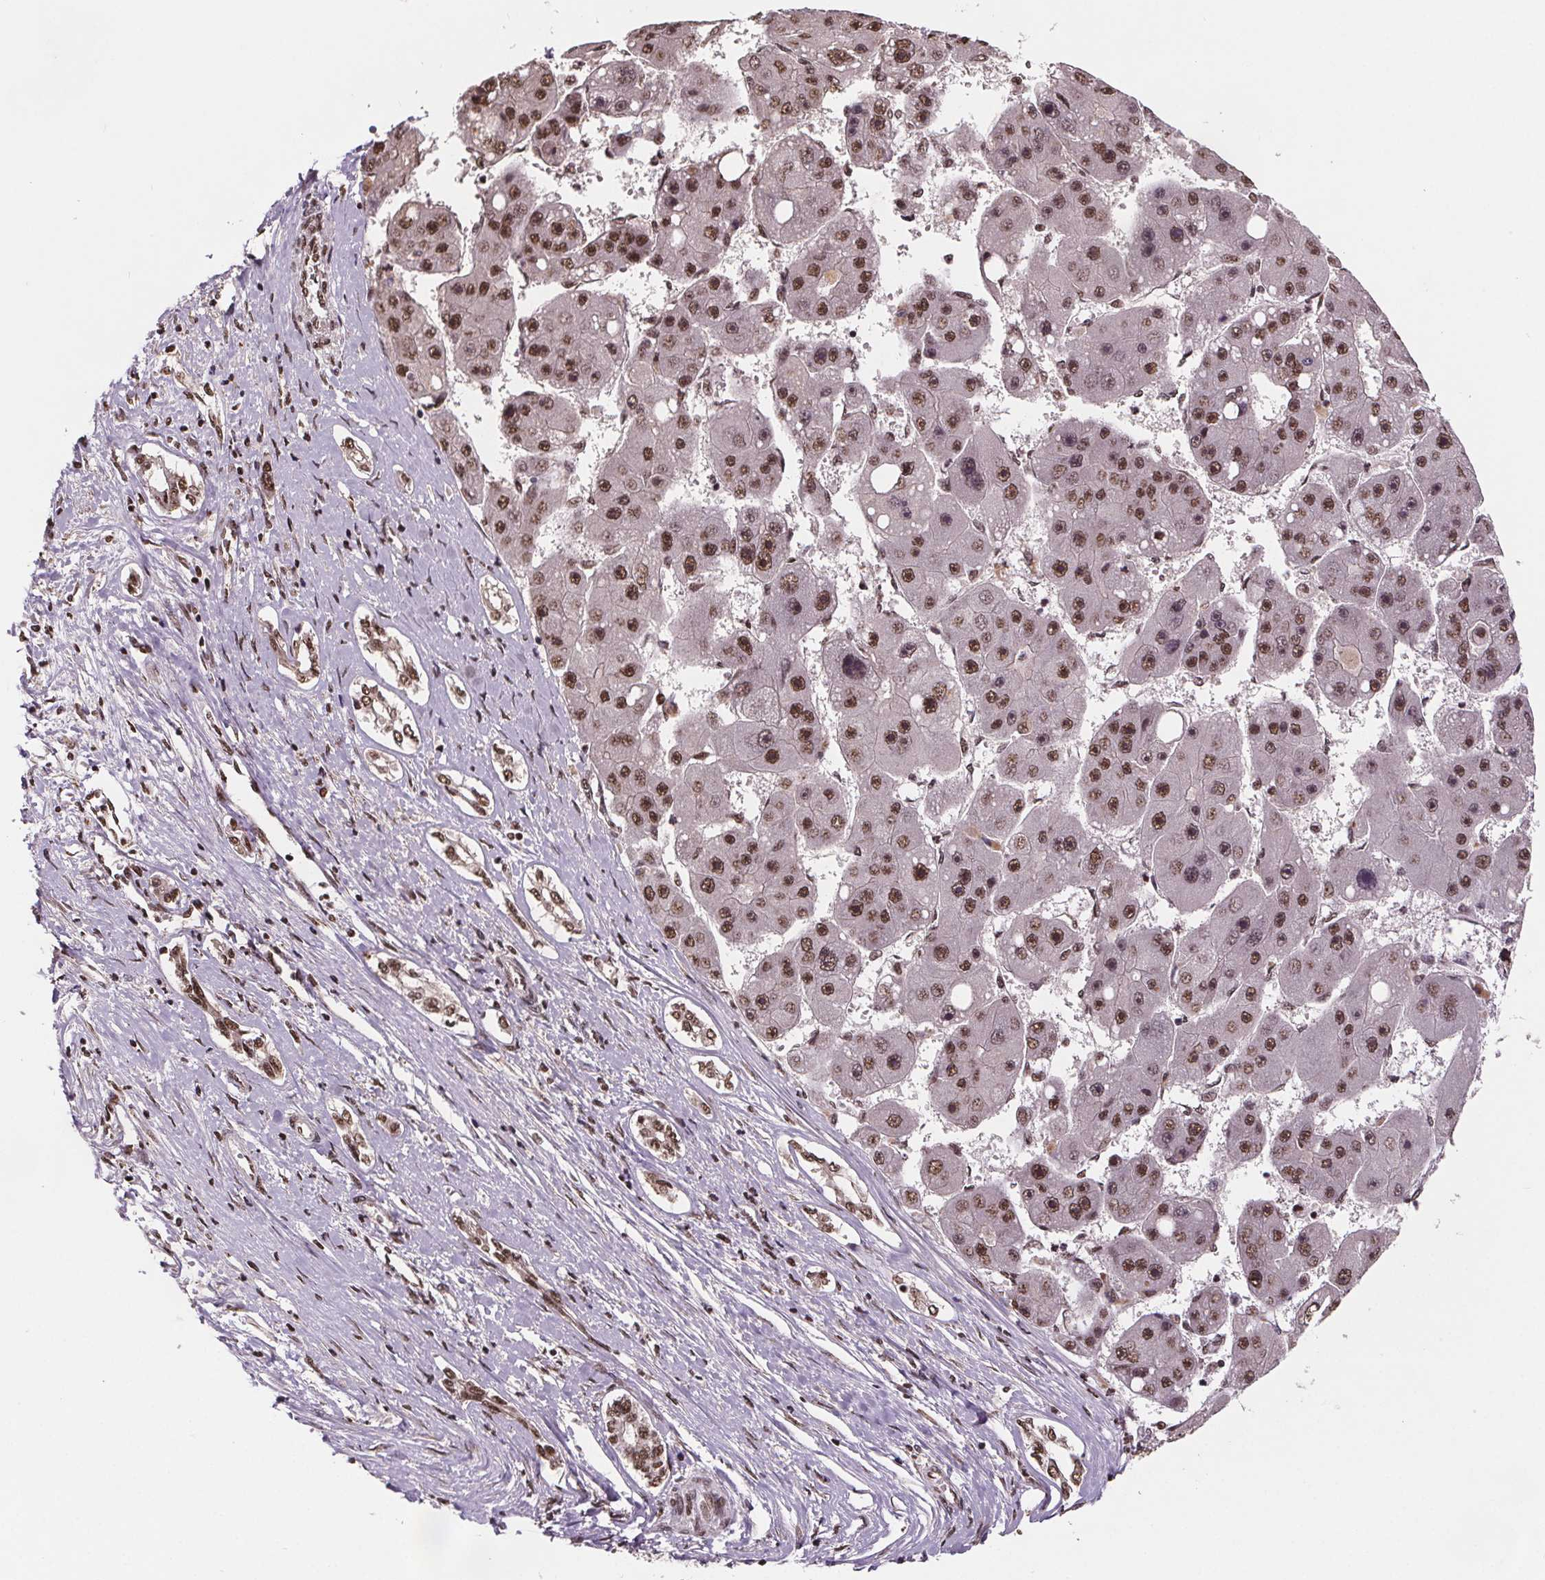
{"staining": {"intensity": "moderate", "quantity": ">75%", "location": "nuclear"}, "tissue": "liver cancer", "cell_type": "Tumor cells", "image_type": "cancer", "snomed": [{"axis": "morphology", "description": "Carcinoma, Hepatocellular, NOS"}, {"axis": "topography", "description": "Liver"}], "caption": "Liver hepatocellular carcinoma stained with a brown dye reveals moderate nuclear positive positivity in approximately >75% of tumor cells.", "gene": "JARID2", "patient": {"sex": "female", "age": 61}}